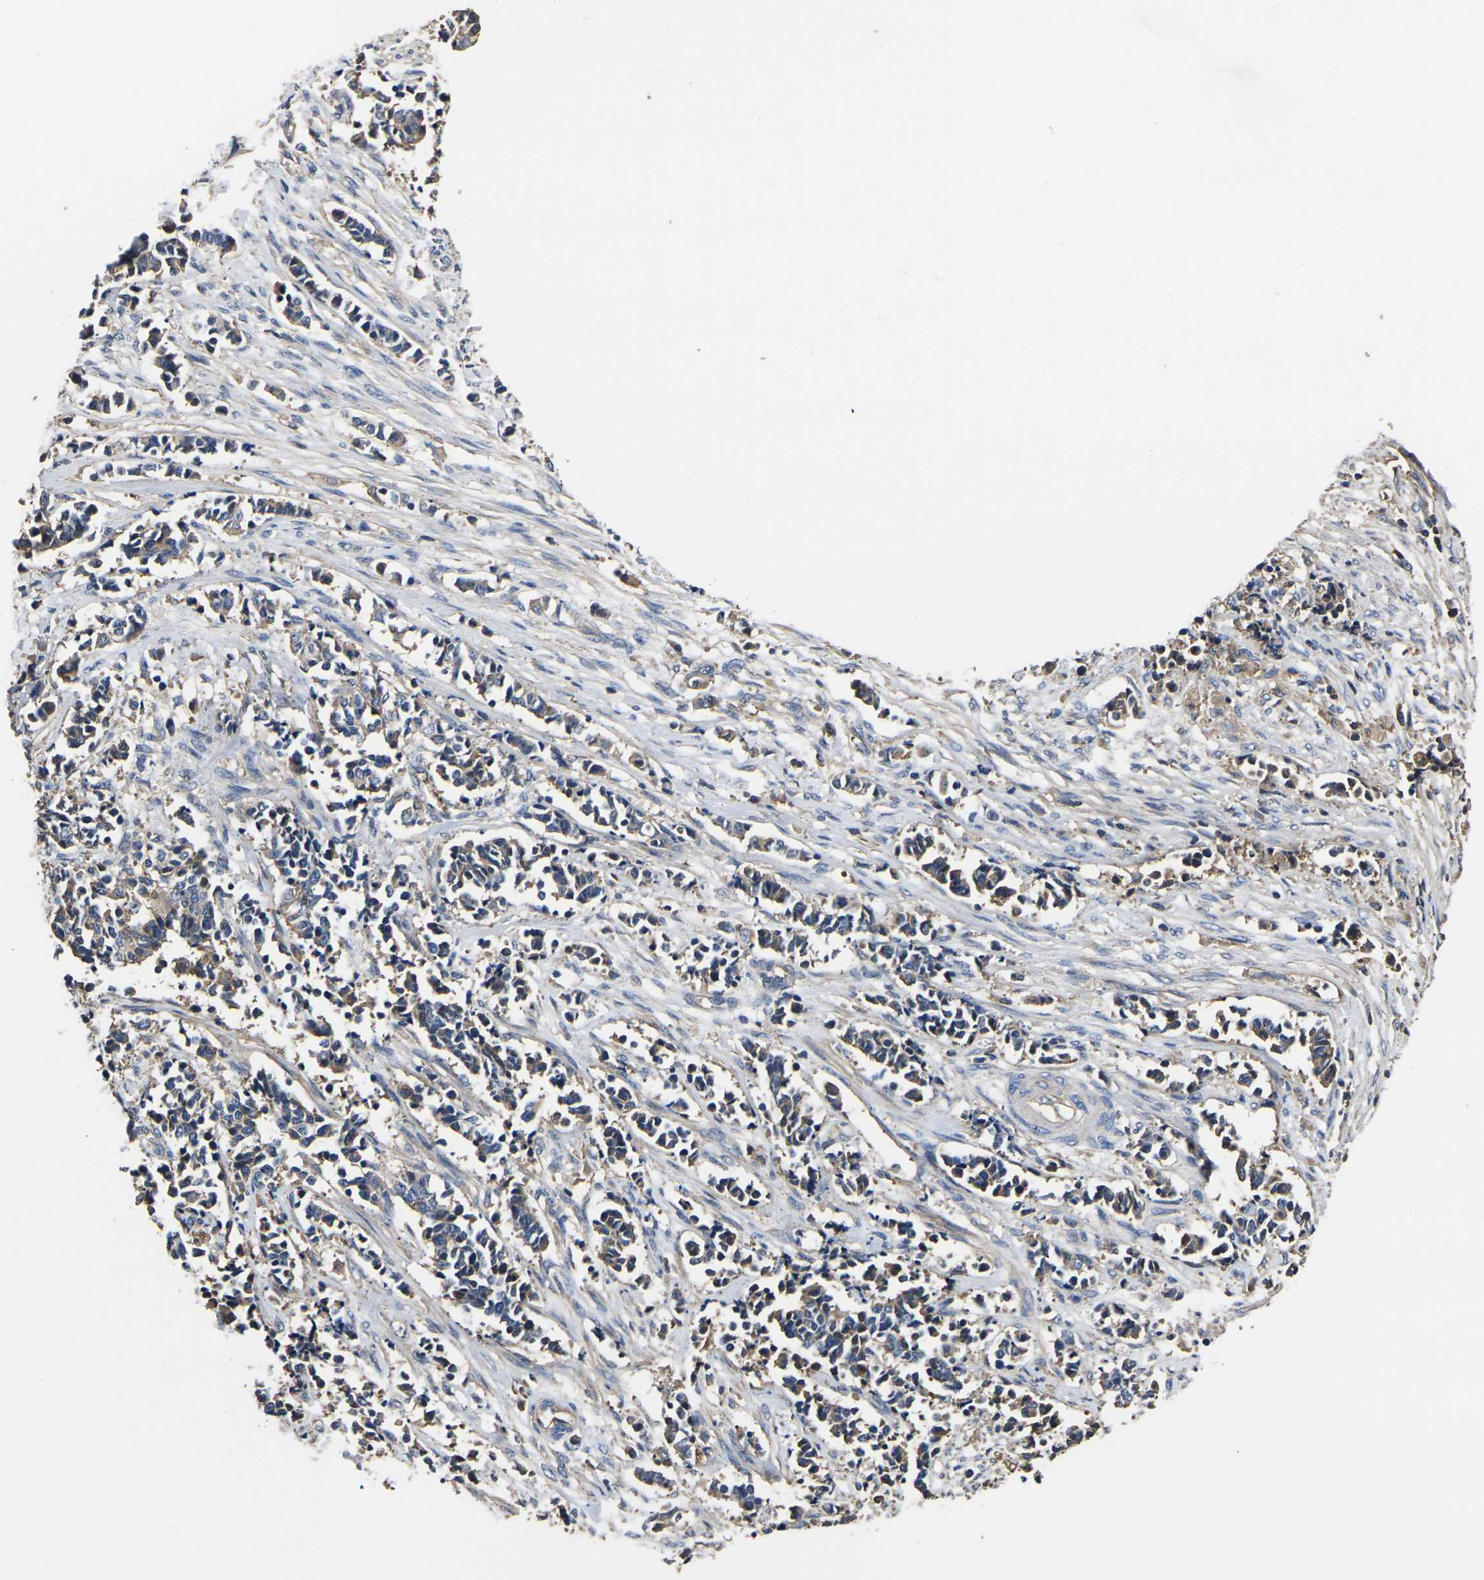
{"staining": {"intensity": "moderate", "quantity": ">75%", "location": "cytoplasmic/membranous"}, "tissue": "cervical cancer", "cell_type": "Tumor cells", "image_type": "cancer", "snomed": [{"axis": "morphology", "description": "Normal tissue, NOS"}, {"axis": "morphology", "description": "Squamous cell carcinoma, NOS"}, {"axis": "topography", "description": "Cervix"}], "caption": "Cervical squamous cell carcinoma stained with DAB (3,3'-diaminobenzidine) immunohistochemistry reveals medium levels of moderate cytoplasmic/membranous positivity in approximately >75% of tumor cells.", "gene": "HSPG2", "patient": {"sex": "female", "age": 35}}